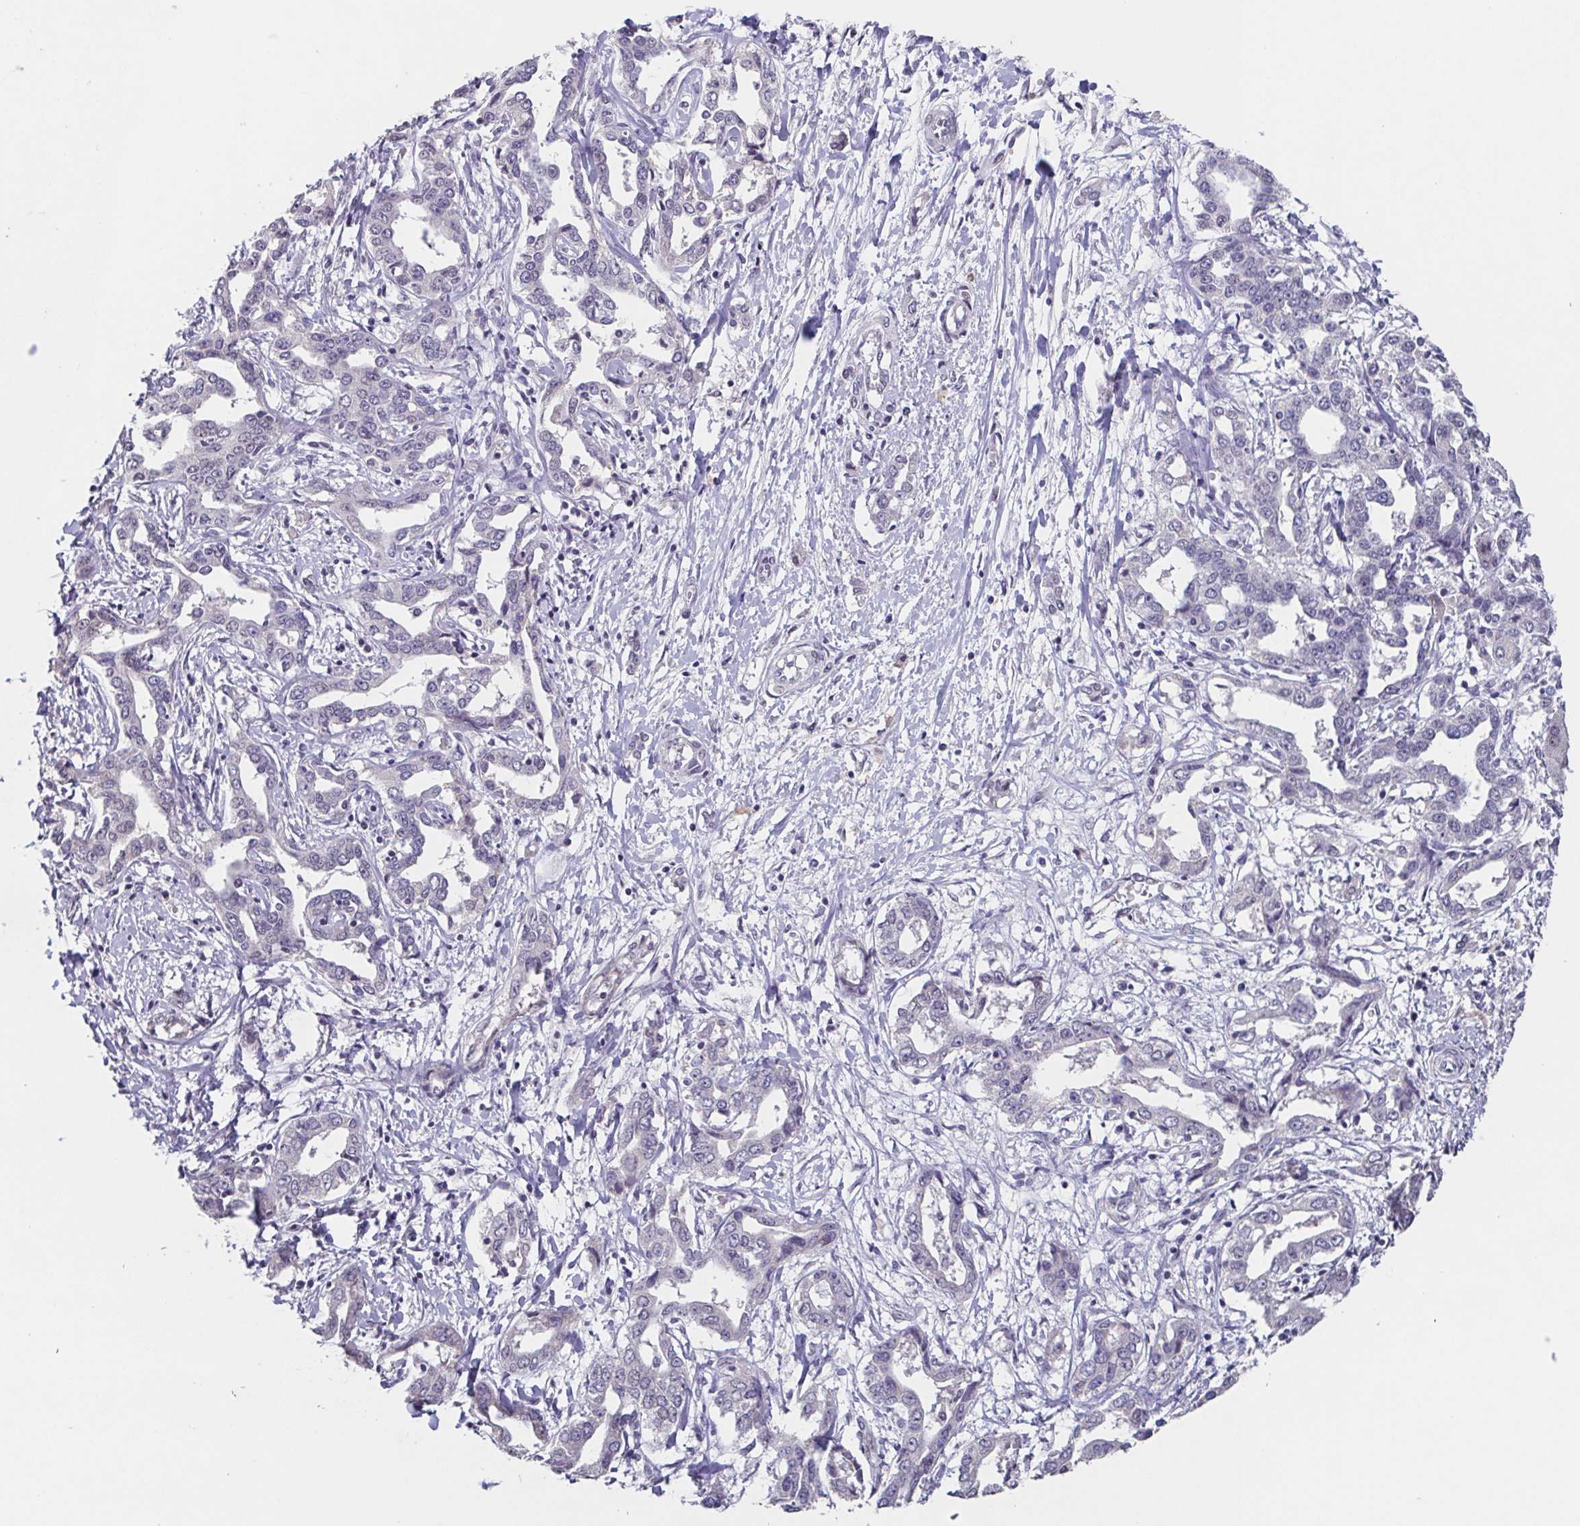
{"staining": {"intensity": "negative", "quantity": "none", "location": "none"}, "tissue": "liver cancer", "cell_type": "Tumor cells", "image_type": "cancer", "snomed": [{"axis": "morphology", "description": "Cholangiocarcinoma"}, {"axis": "topography", "description": "Liver"}], "caption": "This is a photomicrograph of immunohistochemistry staining of liver cancer, which shows no staining in tumor cells.", "gene": "GHRL", "patient": {"sex": "male", "age": 59}}